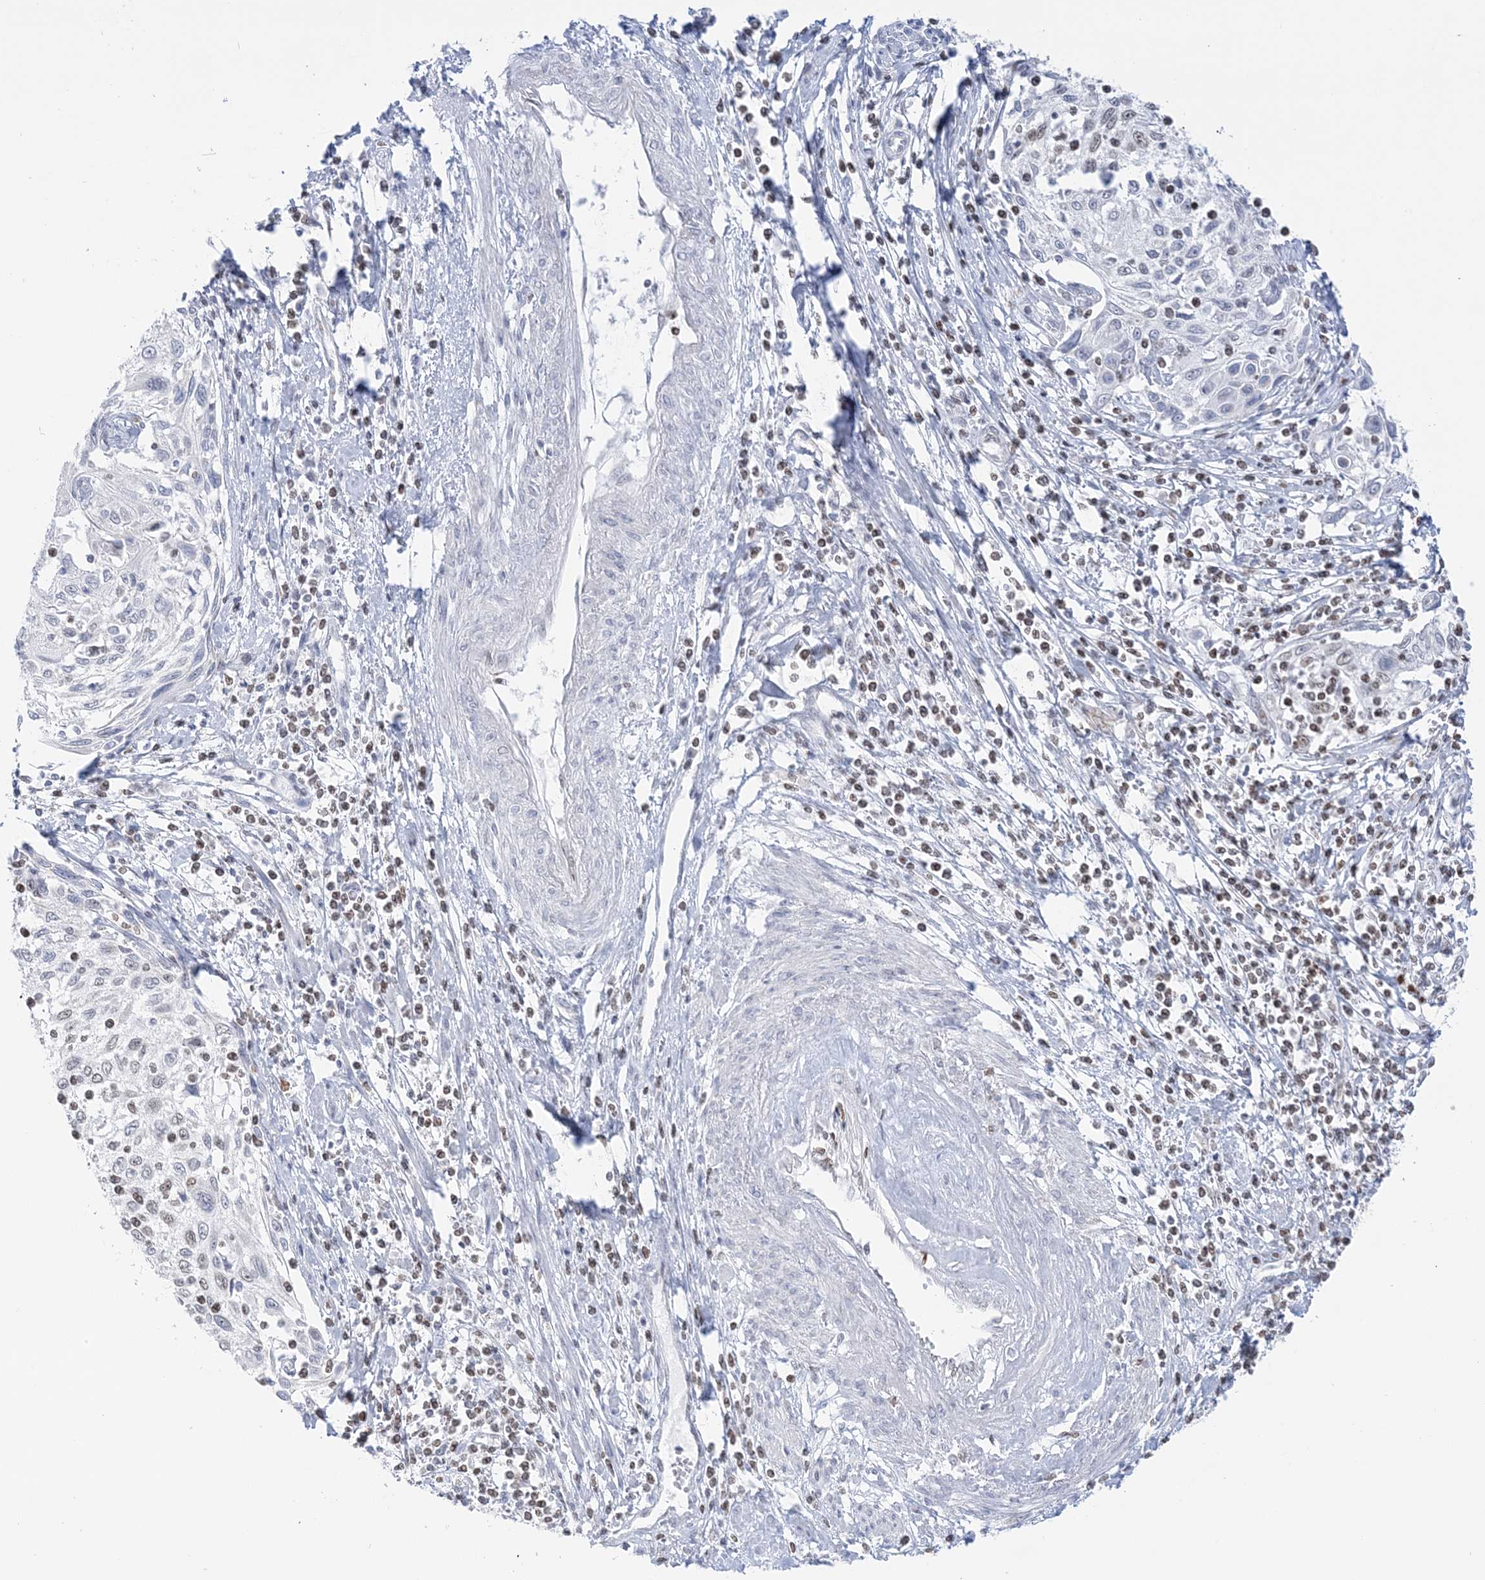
{"staining": {"intensity": "weak", "quantity": "25%-75%", "location": "nuclear"}, "tissue": "cervical cancer", "cell_type": "Tumor cells", "image_type": "cancer", "snomed": [{"axis": "morphology", "description": "Squamous cell carcinoma, NOS"}, {"axis": "topography", "description": "Cervix"}], "caption": "Immunohistochemical staining of human cervical cancer shows weak nuclear protein positivity in about 25%-75% of tumor cells. Using DAB (3,3'-diaminobenzidine) (brown) and hematoxylin (blue) stains, captured at high magnification using brightfield microscopy.", "gene": "DDX21", "patient": {"sex": "female", "age": 70}}